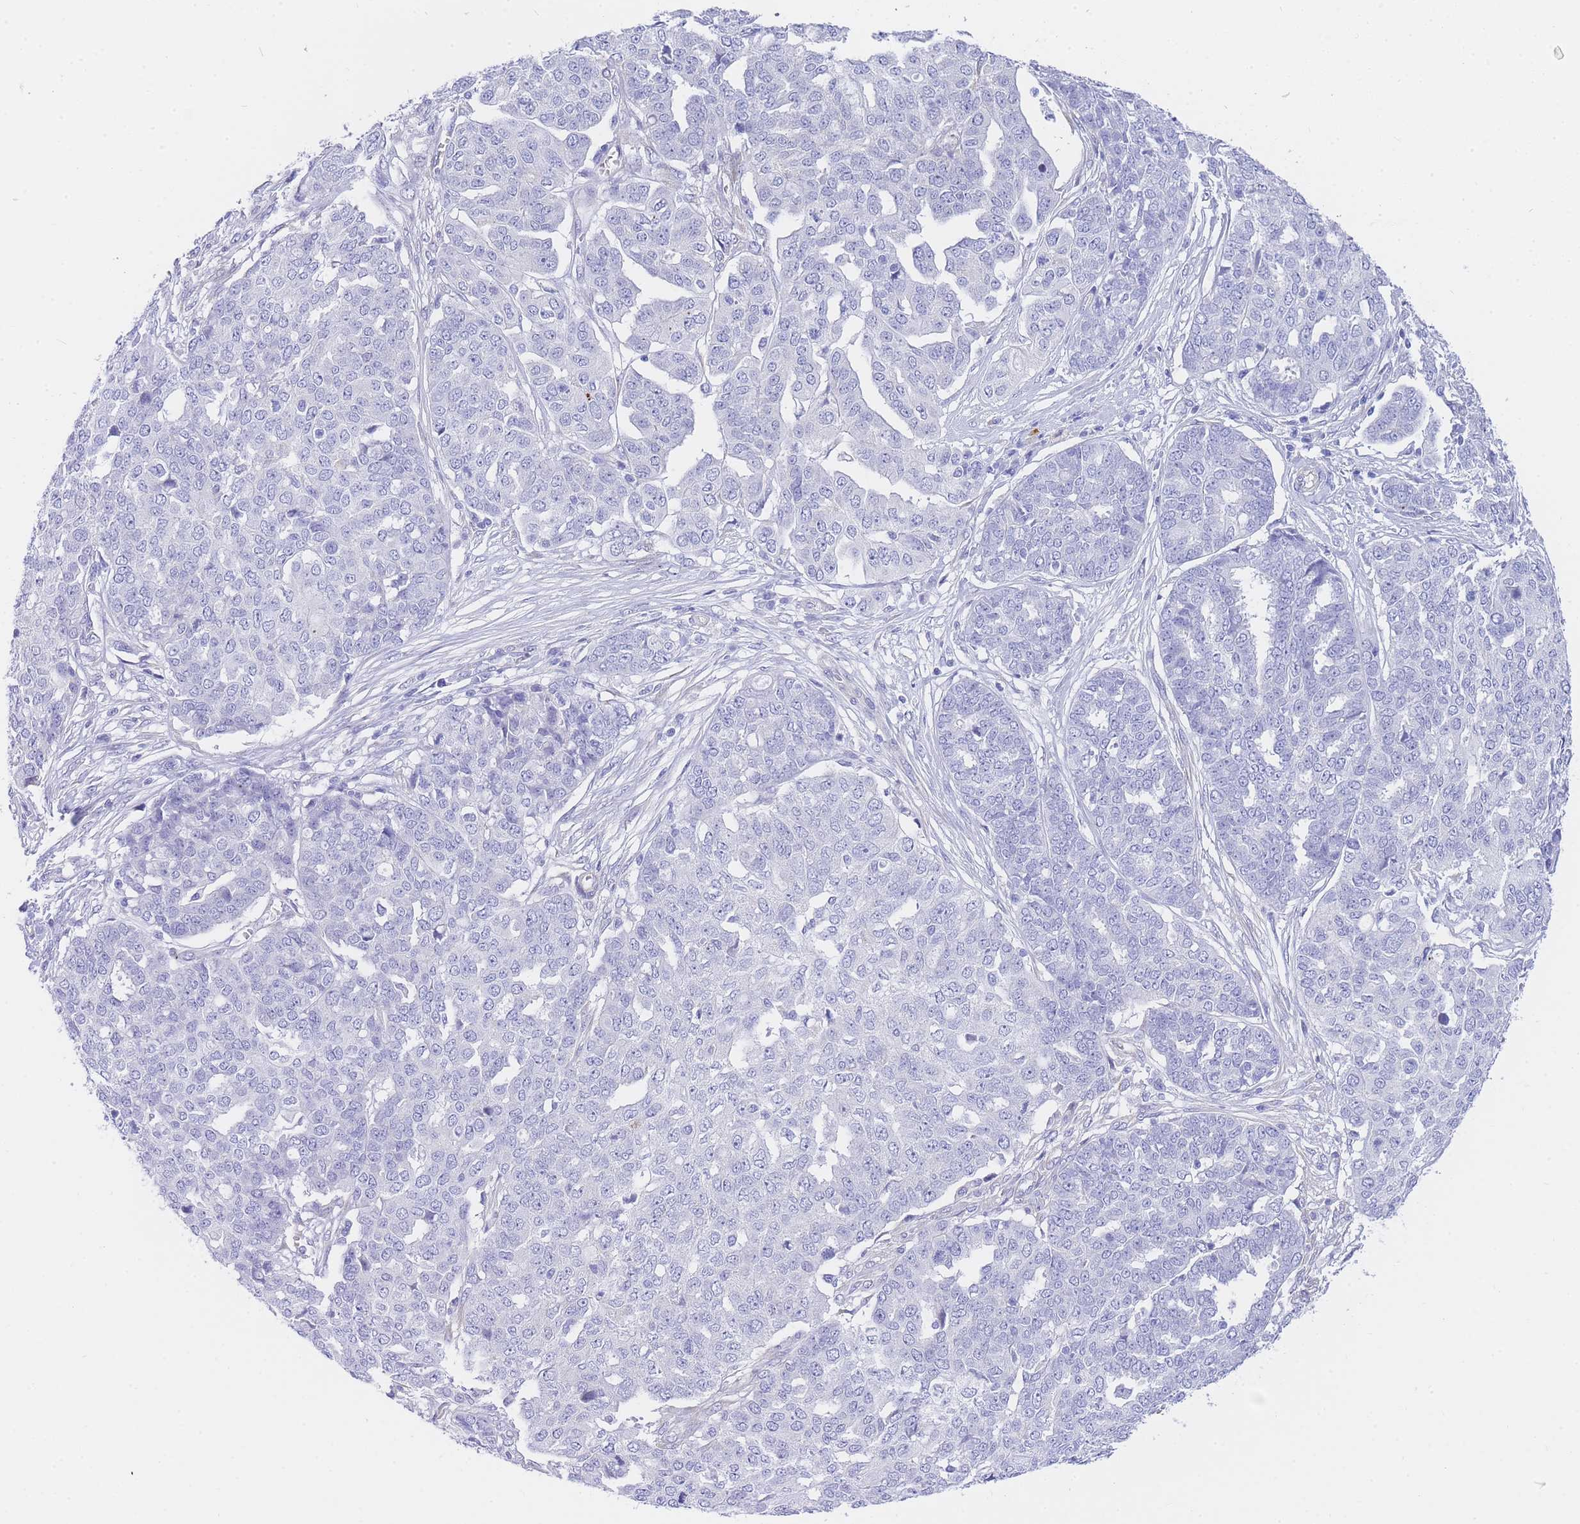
{"staining": {"intensity": "negative", "quantity": "none", "location": "none"}, "tissue": "ovarian cancer", "cell_type": "Tumor cells", "image_type": "cancer", "snomed": [{"axis": "morphology", "description": "Cystadenocarcinoma, serous, NOS"}, {"axis": "topography", "description": "Soft tissue"}, {"axis": "topography", "description": "Ovary"}], "caption": "Tumor cells show no significant protein expression in serous cystadenocarcinoma (ovarian). (IHC, brightfield microscopy, high magnification).", "gene": "SRSF12", "patient": {"sex": "female", "age": 57}}